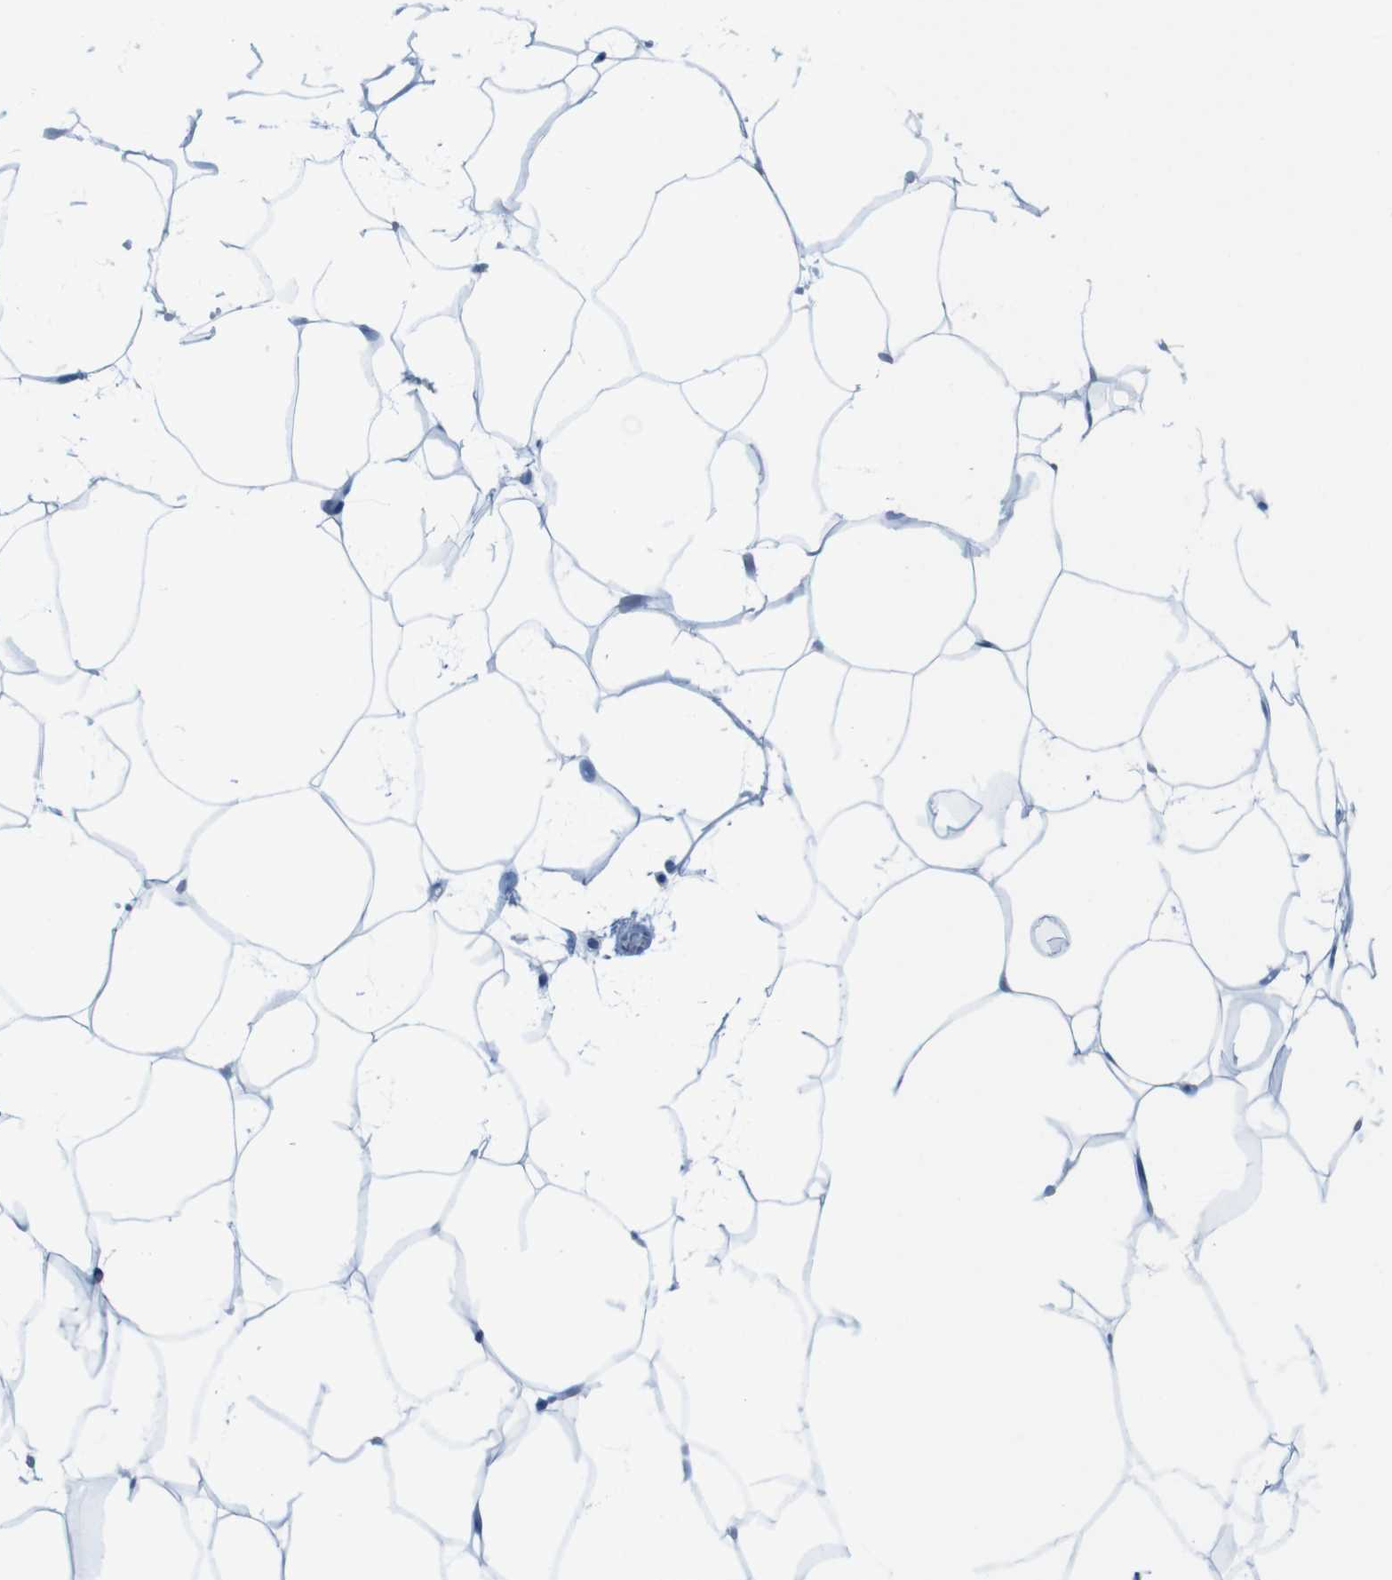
{"staining": {"intensity": "negative", "quantity": "none", "location": "none"}, "tissue": "adipose tissue", "cell_type": "Adipocytes", "image_type": "normal", "snomed": [{"axis": "morphology", "description": "Normal tissue, NOS"}, {"axis": "topography", "description": "Breast"}, {"axis": "topography", "description": "Adipose tissue"}], "caption": "Immunohistochemistry (IHC) of benign human adipose tissue exhibits no staining in adipocytes.", "gene": "ASIC5", "patient": {"sex": "female", "age": 25}}